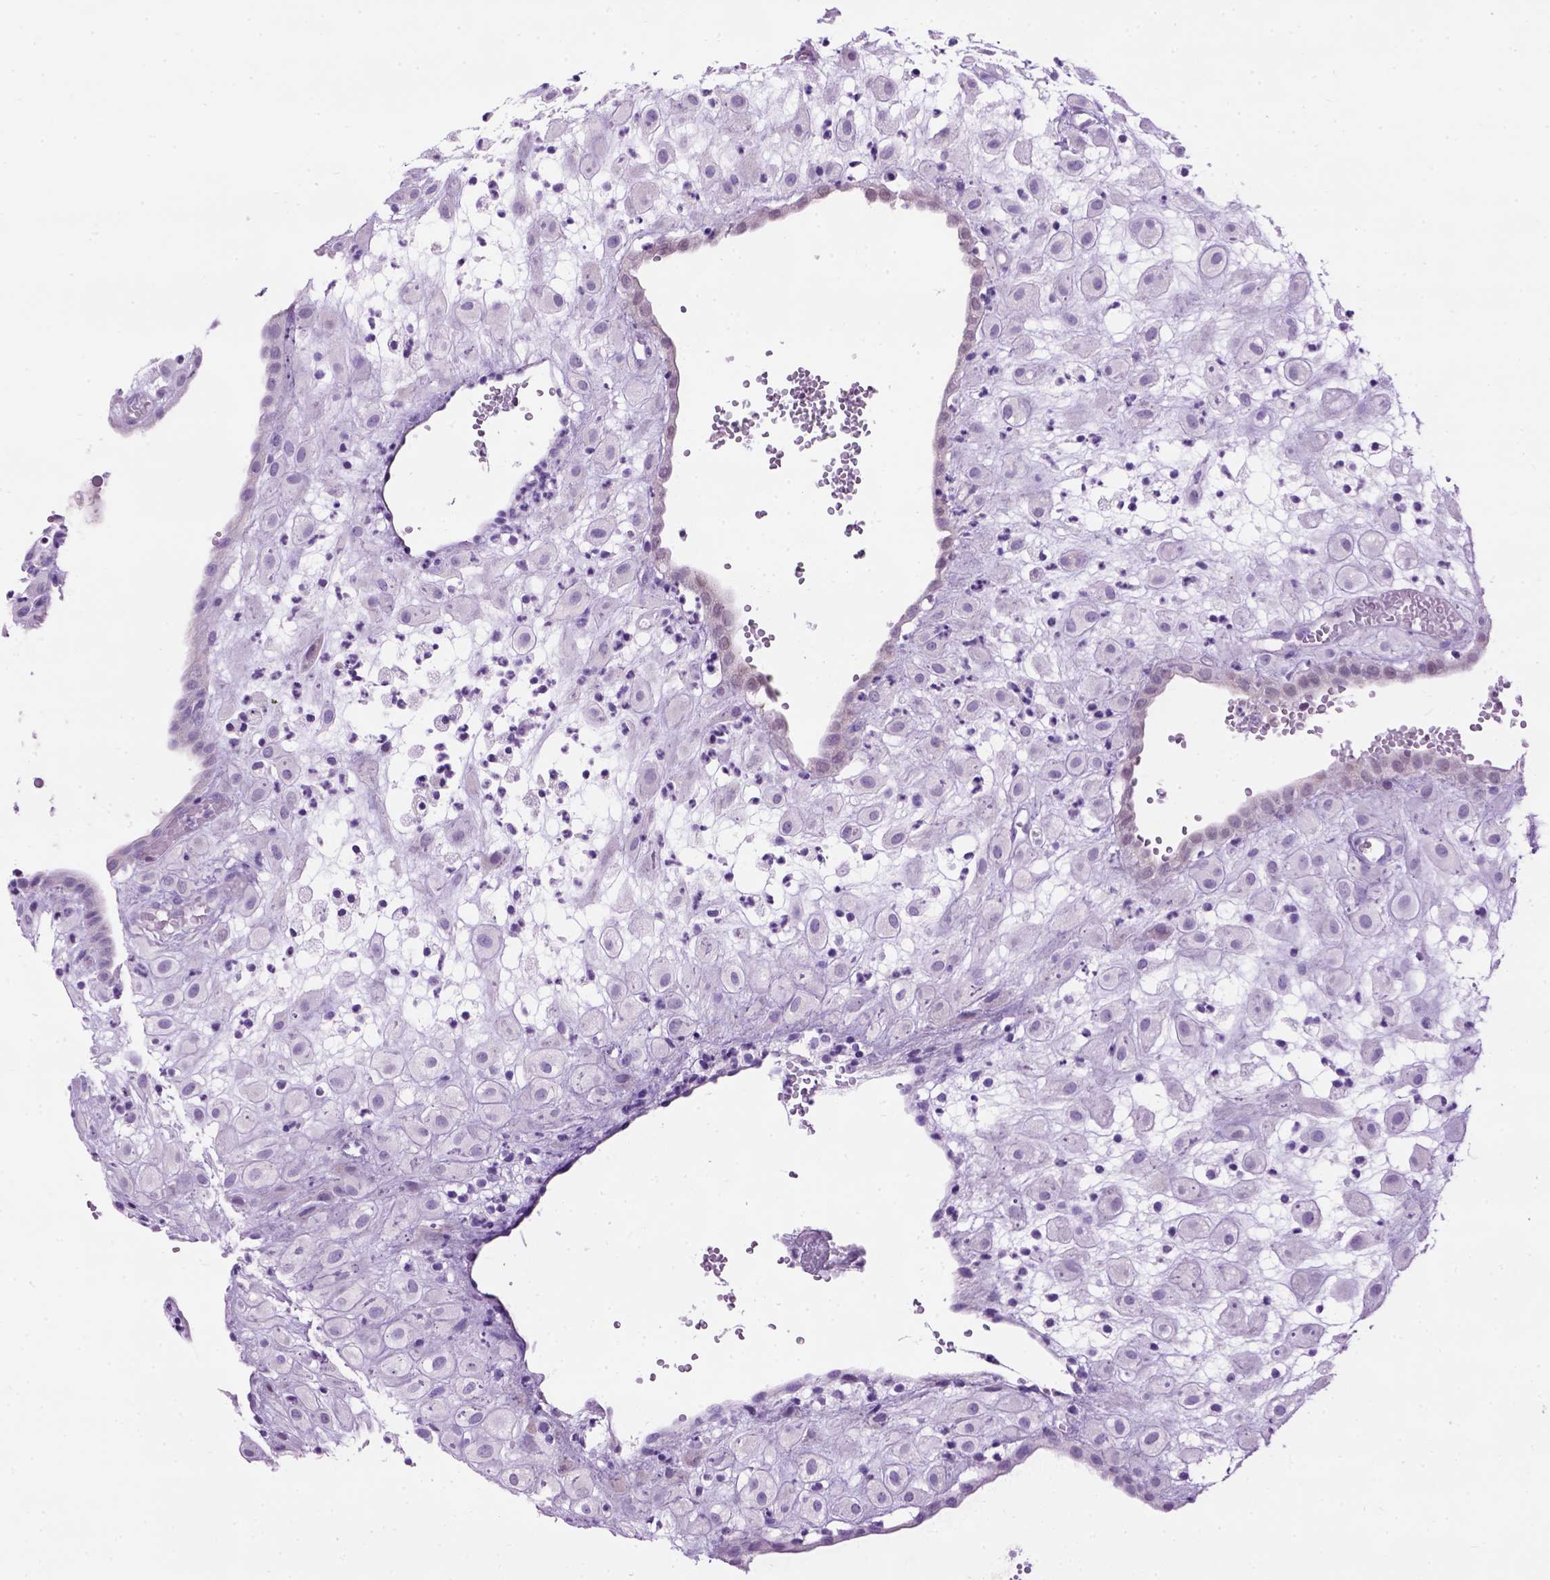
{"staining": {"intensity": "negative", "quantity": "none", "location": "none"}, "tissue": "placenta", "cell_type": "Decidual cells", "image_type": "normal", "snomed": [{"axis": "morphology", "description": "Normal tissue, NOS"}, {"axis": "topography", "description": "Placenta"}], "caption": "This is a histopathology image of IHC staining of benign placenta, which shows no staining in decidual cells. (DAB immunohistochemistry, high magnification).", "gene": "GABRB2", "patient": {"sex": "female", "age": 24}}